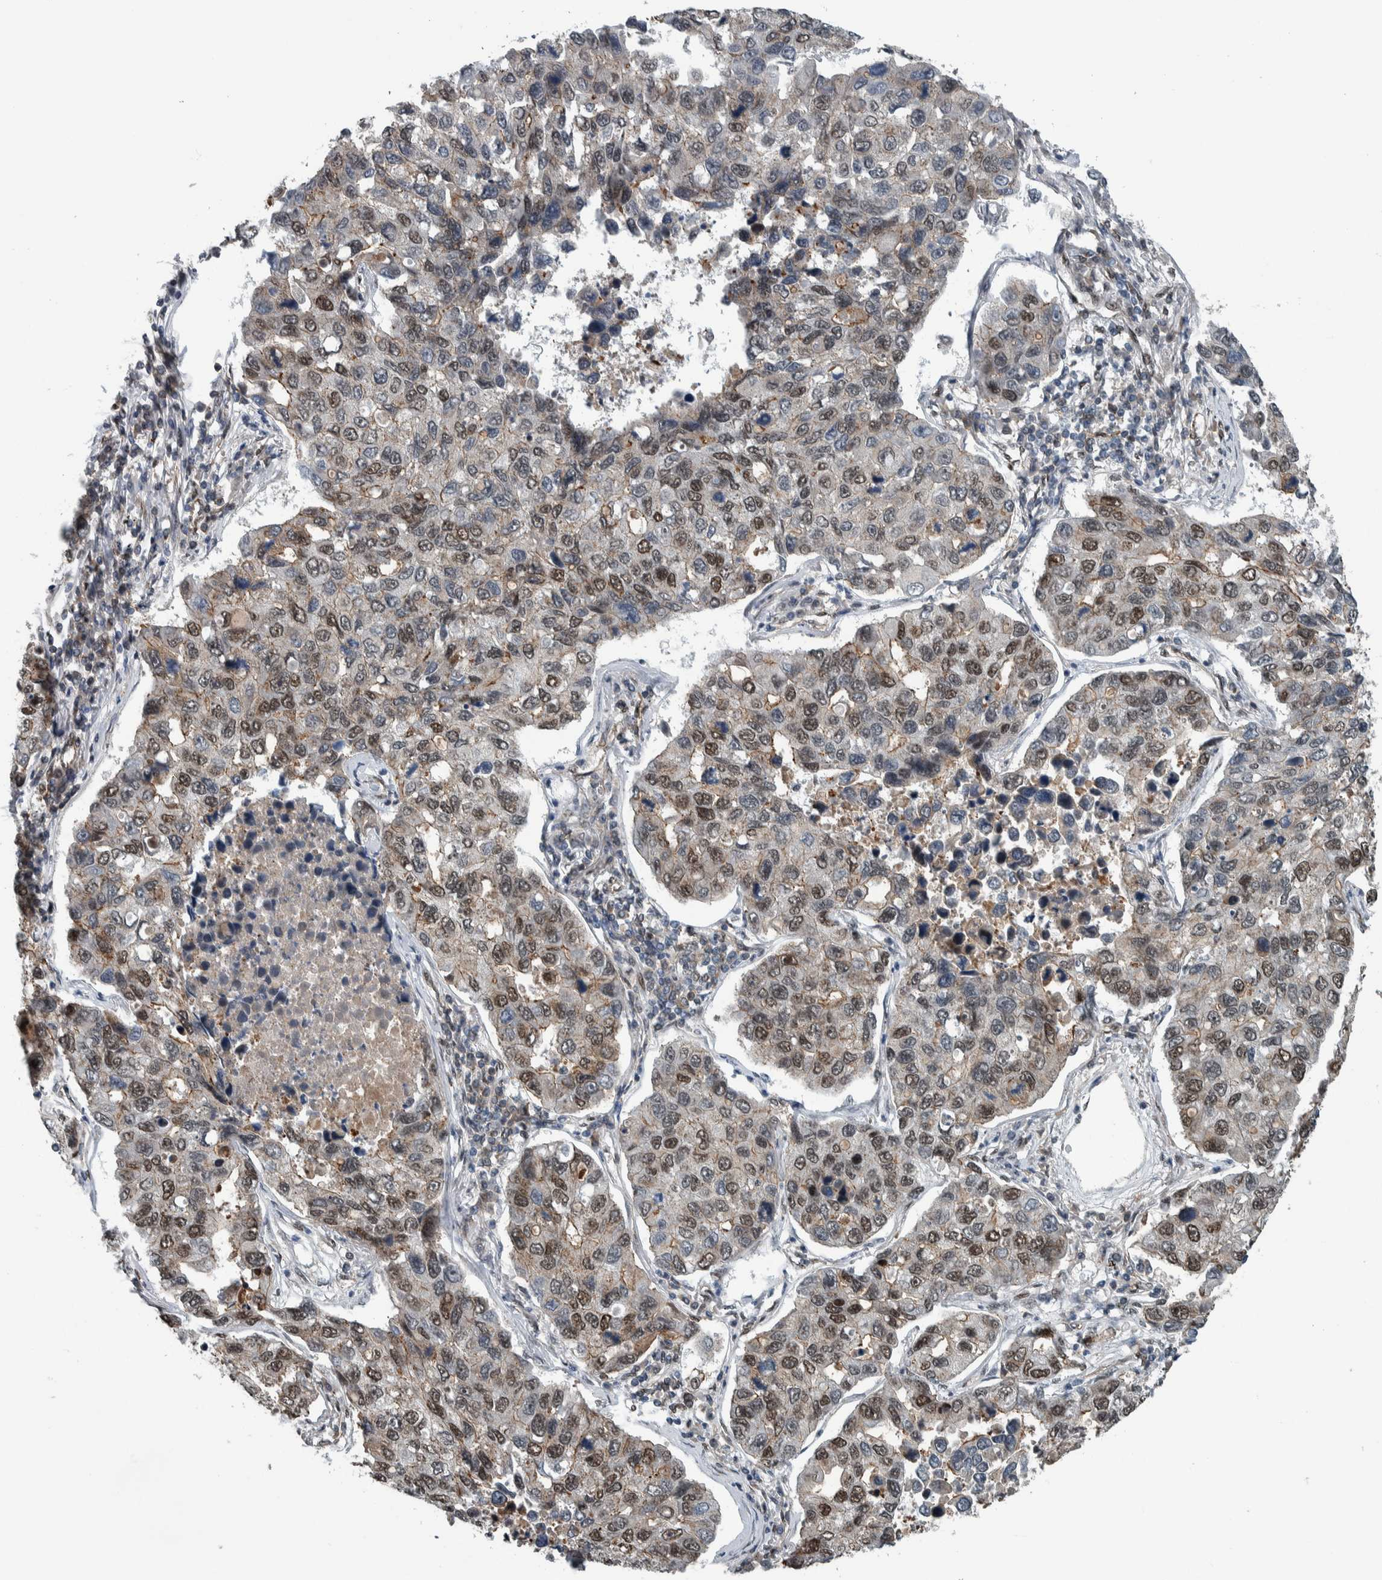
{"staining": {"intensity": "moderate", "quantity": ">75%", "location": "nuclear"}, "tissue": "lung cancer", "cell_type": "Tumor cells", "image_type": "cancer", "snomed": [{"axis": "morphology", "description": "Adenocarcinoma, NOS"}, {"axis": "topography", "description": "Lung"}], "caption": "IHC micrograph of neoplastic tissue: human lung cancer stained using IHC exhibits medium levels of moderate protein expression localized specifically in the nuclear of tumor cells, appearing as a nuclear brown color.", "gene": "FAM135B", "patient": {"sex": "male", "age": 64}}